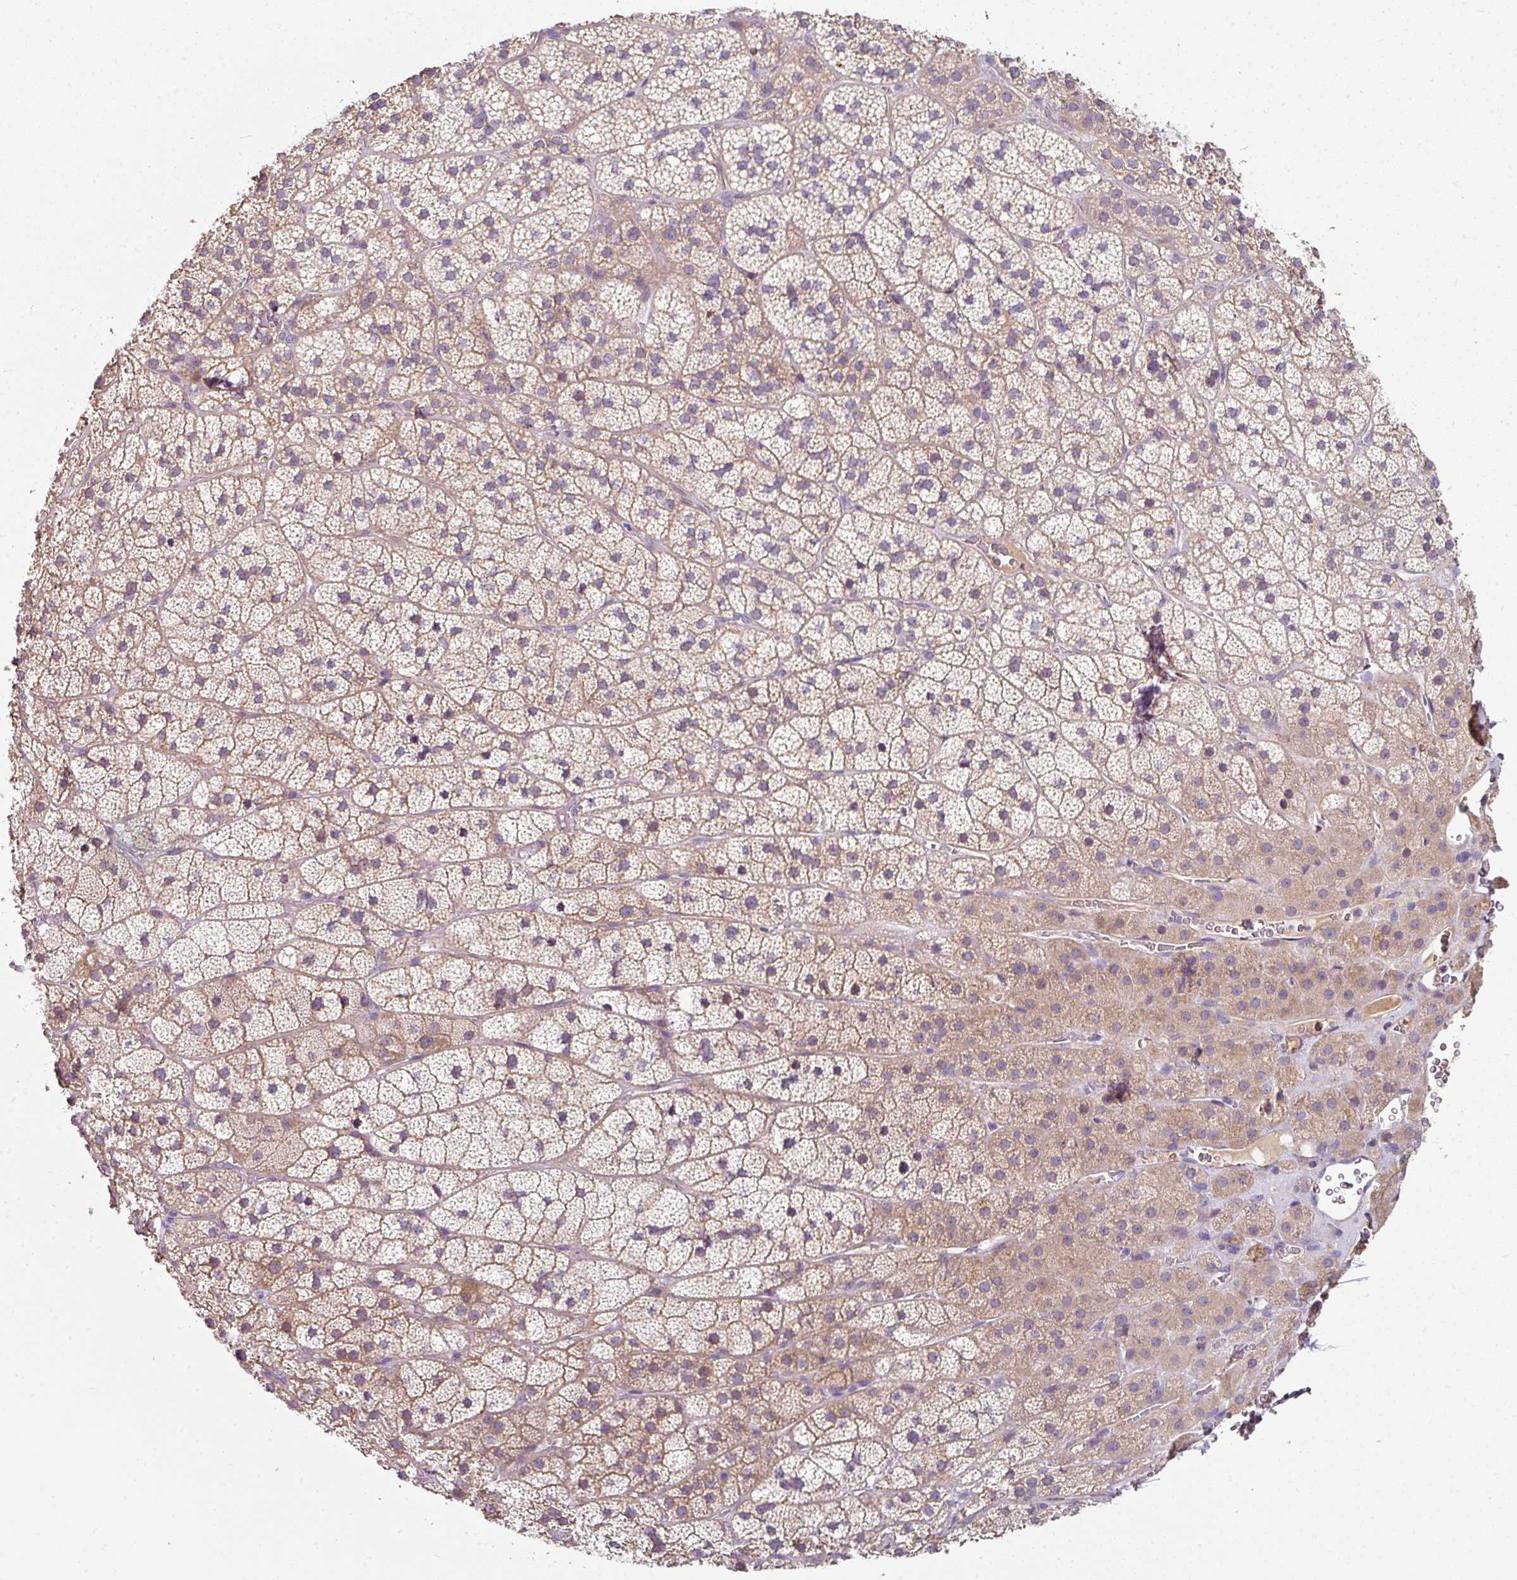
{"staining": {"intensity": "weak", "quantity": "25%-75%", "location": "cytoplasmic/membranous"}, "tissue": "adrenal gland", "cell_type": "Glandular cells", "image_type": "normal", "snomed": [{"axis": "morphology", "description": "Normal tissue, NOS"}, {"axis": "topography", "description": "Adrenal gland"}], "caption": "Weak cytoplasmic/membranous protein positivity is present in about 25%-75% of glandular cells in adrenal gland. Nuclei are stained in blue.", "gene": "C4orf48", "patient": {"sex": "male", "age": 57}}